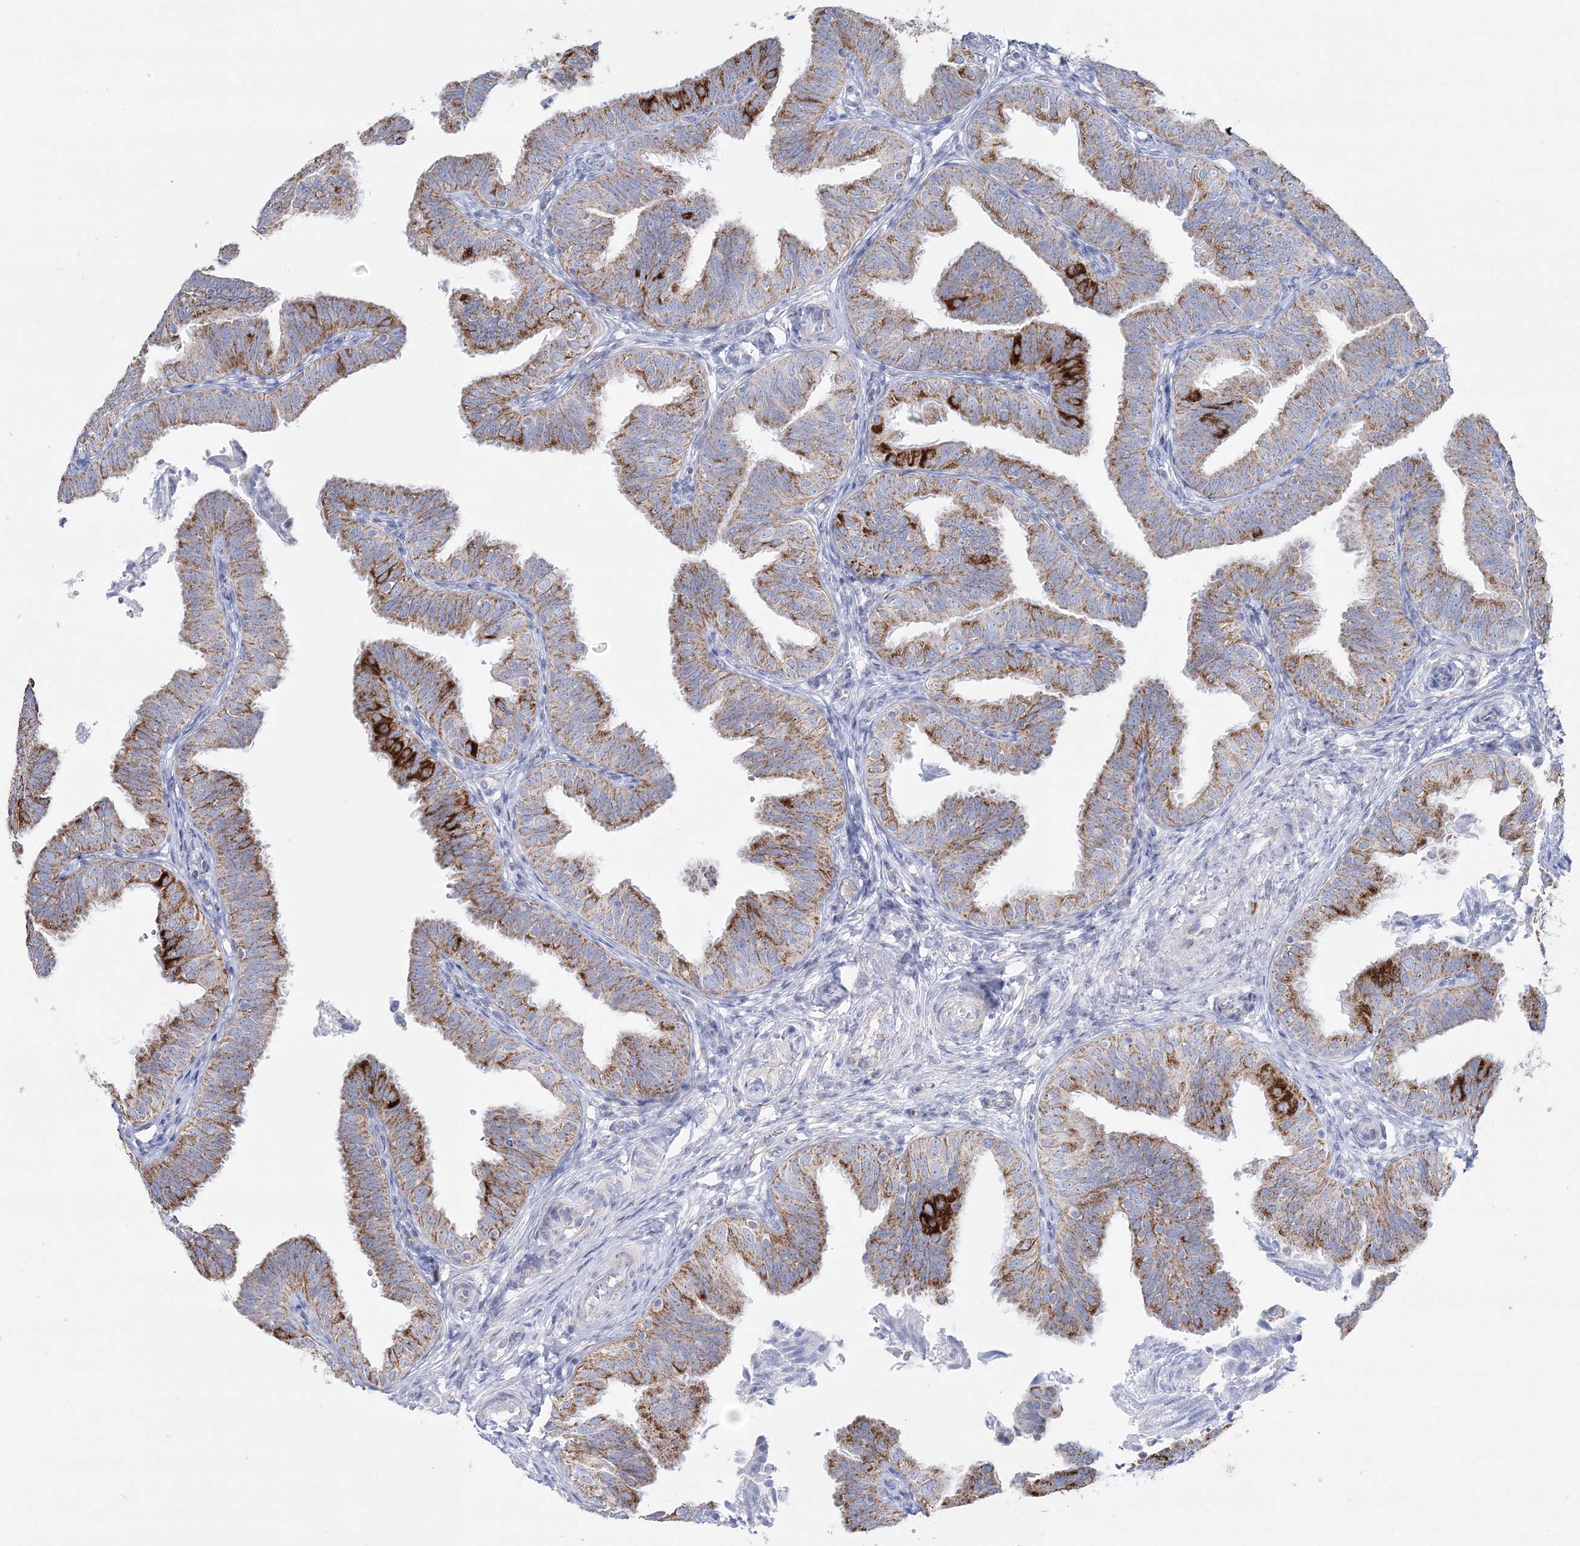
{"staining": {"intensity": "strong", "quantity": "25%-75%", "location": "cytoplasmic/membranous"}, "tissue": "fallopian tube", "cell_type": "Glandular cells", "image_type": "normal", "snomed": [{"axis": "morphology", "description": "Normal tissue, NOS"}, {"axis": "topography", "description": "Fallopian tube"}], "caption": "An image of fallopian tube stained for a protein demonstrates strong cytoplasmic/membranous brown staining in glandular cells.", "gene": "HIBCH", "patient": {"sex": "female", "age": 35}}